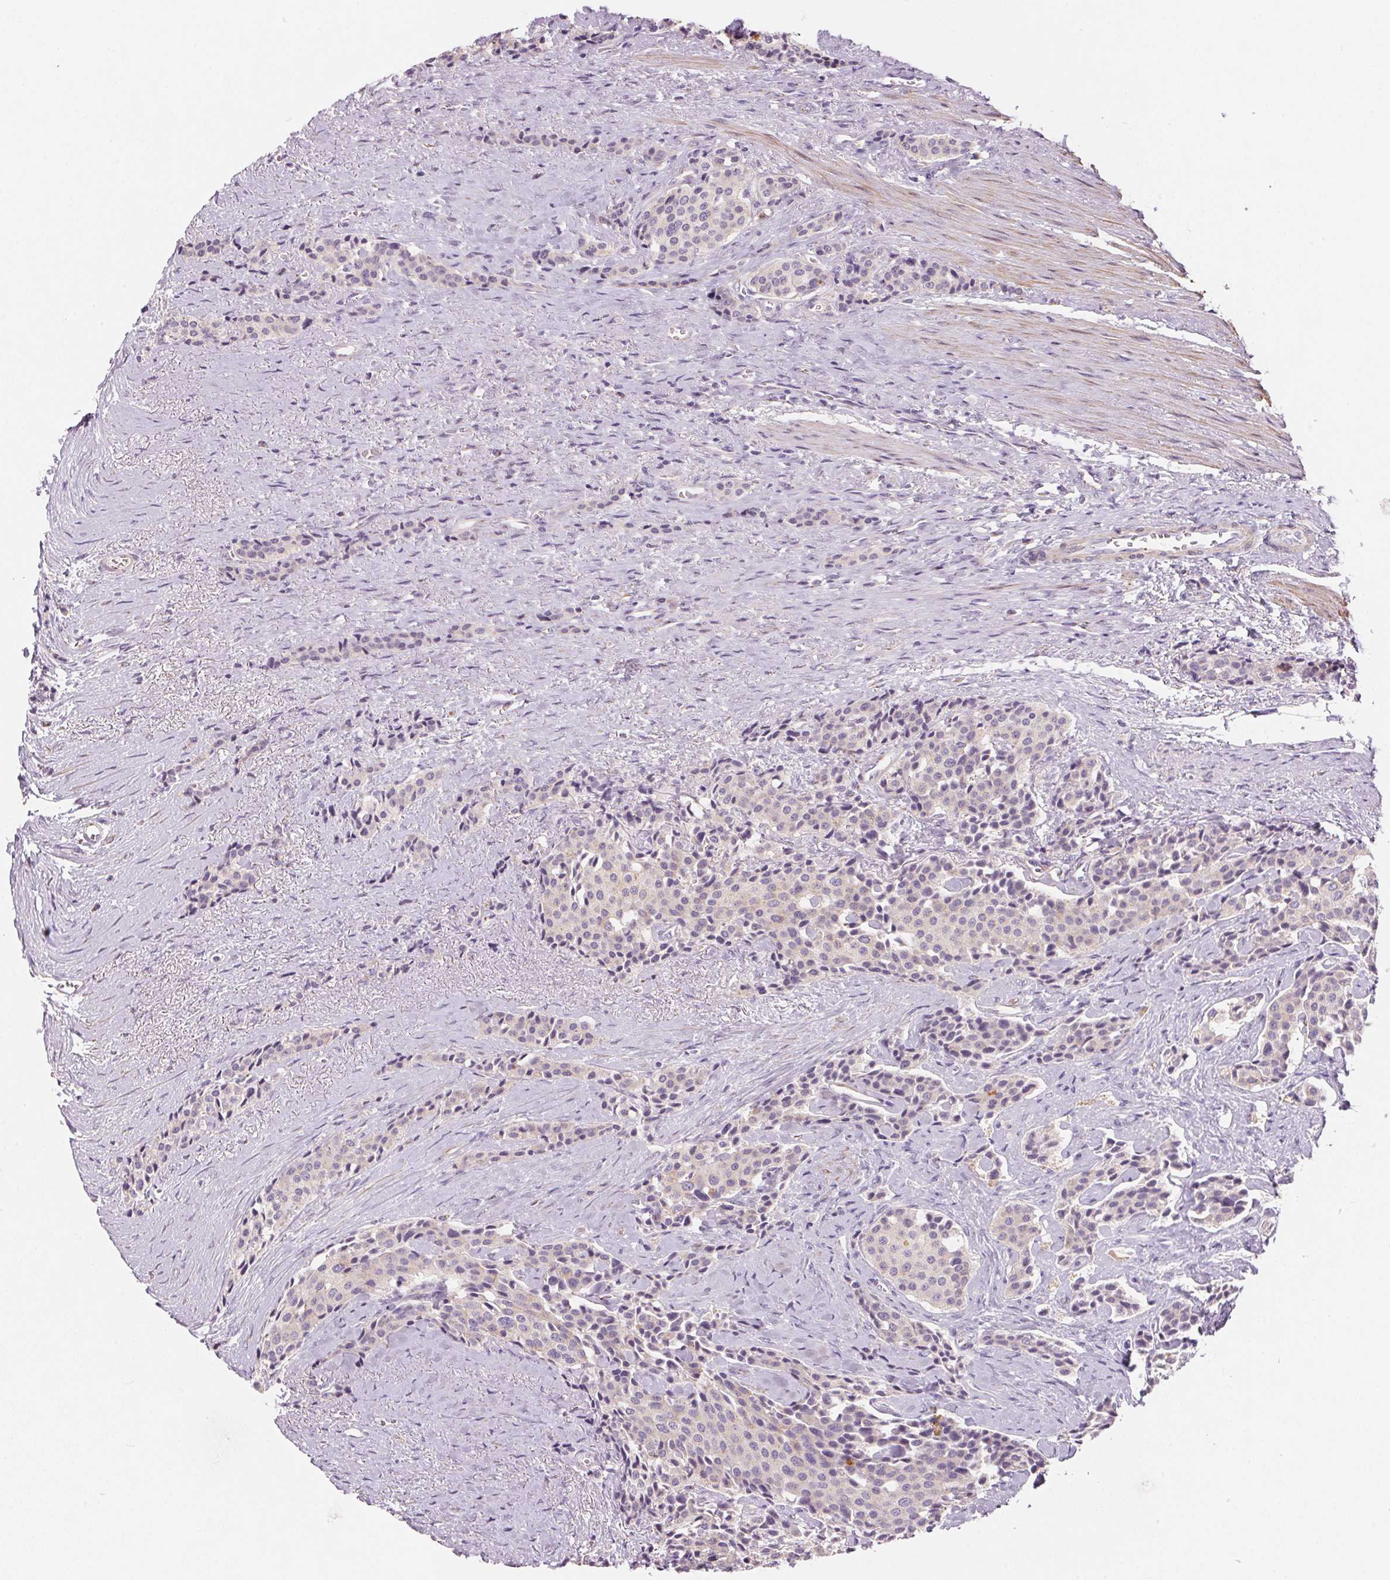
{"staining": {"intensity": "negative", "quantity": "none", "location": "none"}, "tissue": "carcinoid", "cell_type": "Tumor cells", "image_type": "cancer", "snomed": [{"axis": "morphology", "description": "Carcinoid, malignant, NOS"}, {"axis": "topography", "description": "Small intestine"}], "caption": "High magnification brightfield microscopy of carcinoid stained with DAB (3,3'-diaminobenzidine) (brown) and counterstained with hematoxylin (blue): tumor cells show no significant positivity.", "gene": "DRAM2", "patient": {"sex": "male", "age": 73}}